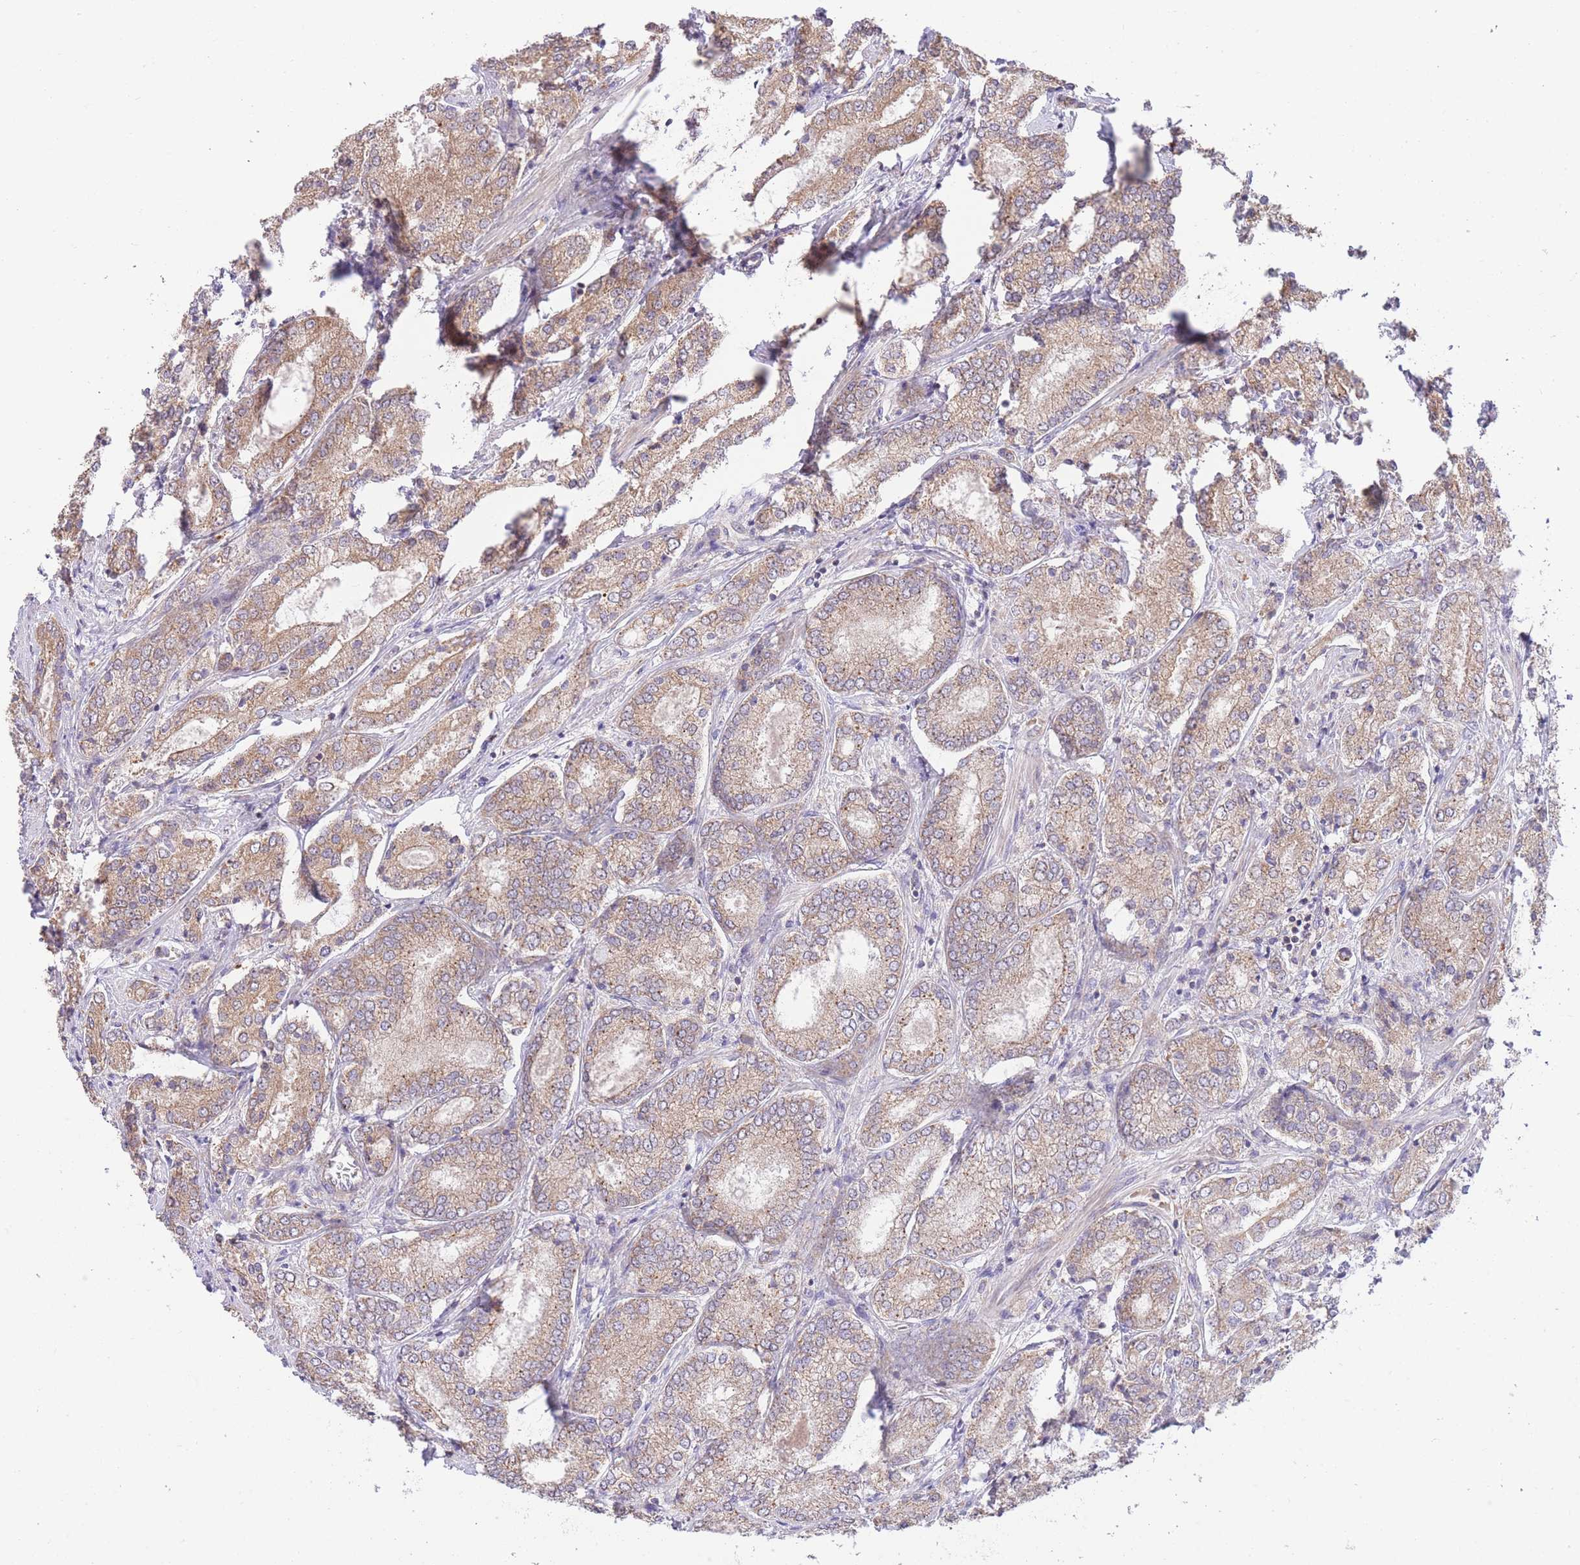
{"staining": {"intensity": "moderate", "quantity": ">75%", "location": "cytoplasmic/membranous"}, "tissue": "prostate cancer", "cell_type": "Tumor cells", "image_type": "cancer", "snomed": [{"axis": "morphology", "description": "Adenocarcinoma, High grade"}, {"axis": "topography", "description": "Prostate"}], "caption": "Prostate cancer (high-grade adenocarcinoma) stained for a protein (brown) shows moderate cytoplasmic/membranous positive positivity in approximately >75% of tumor cells.", "gene": "BOLA2B", "patient": {"sex": "male", "age": 63}}